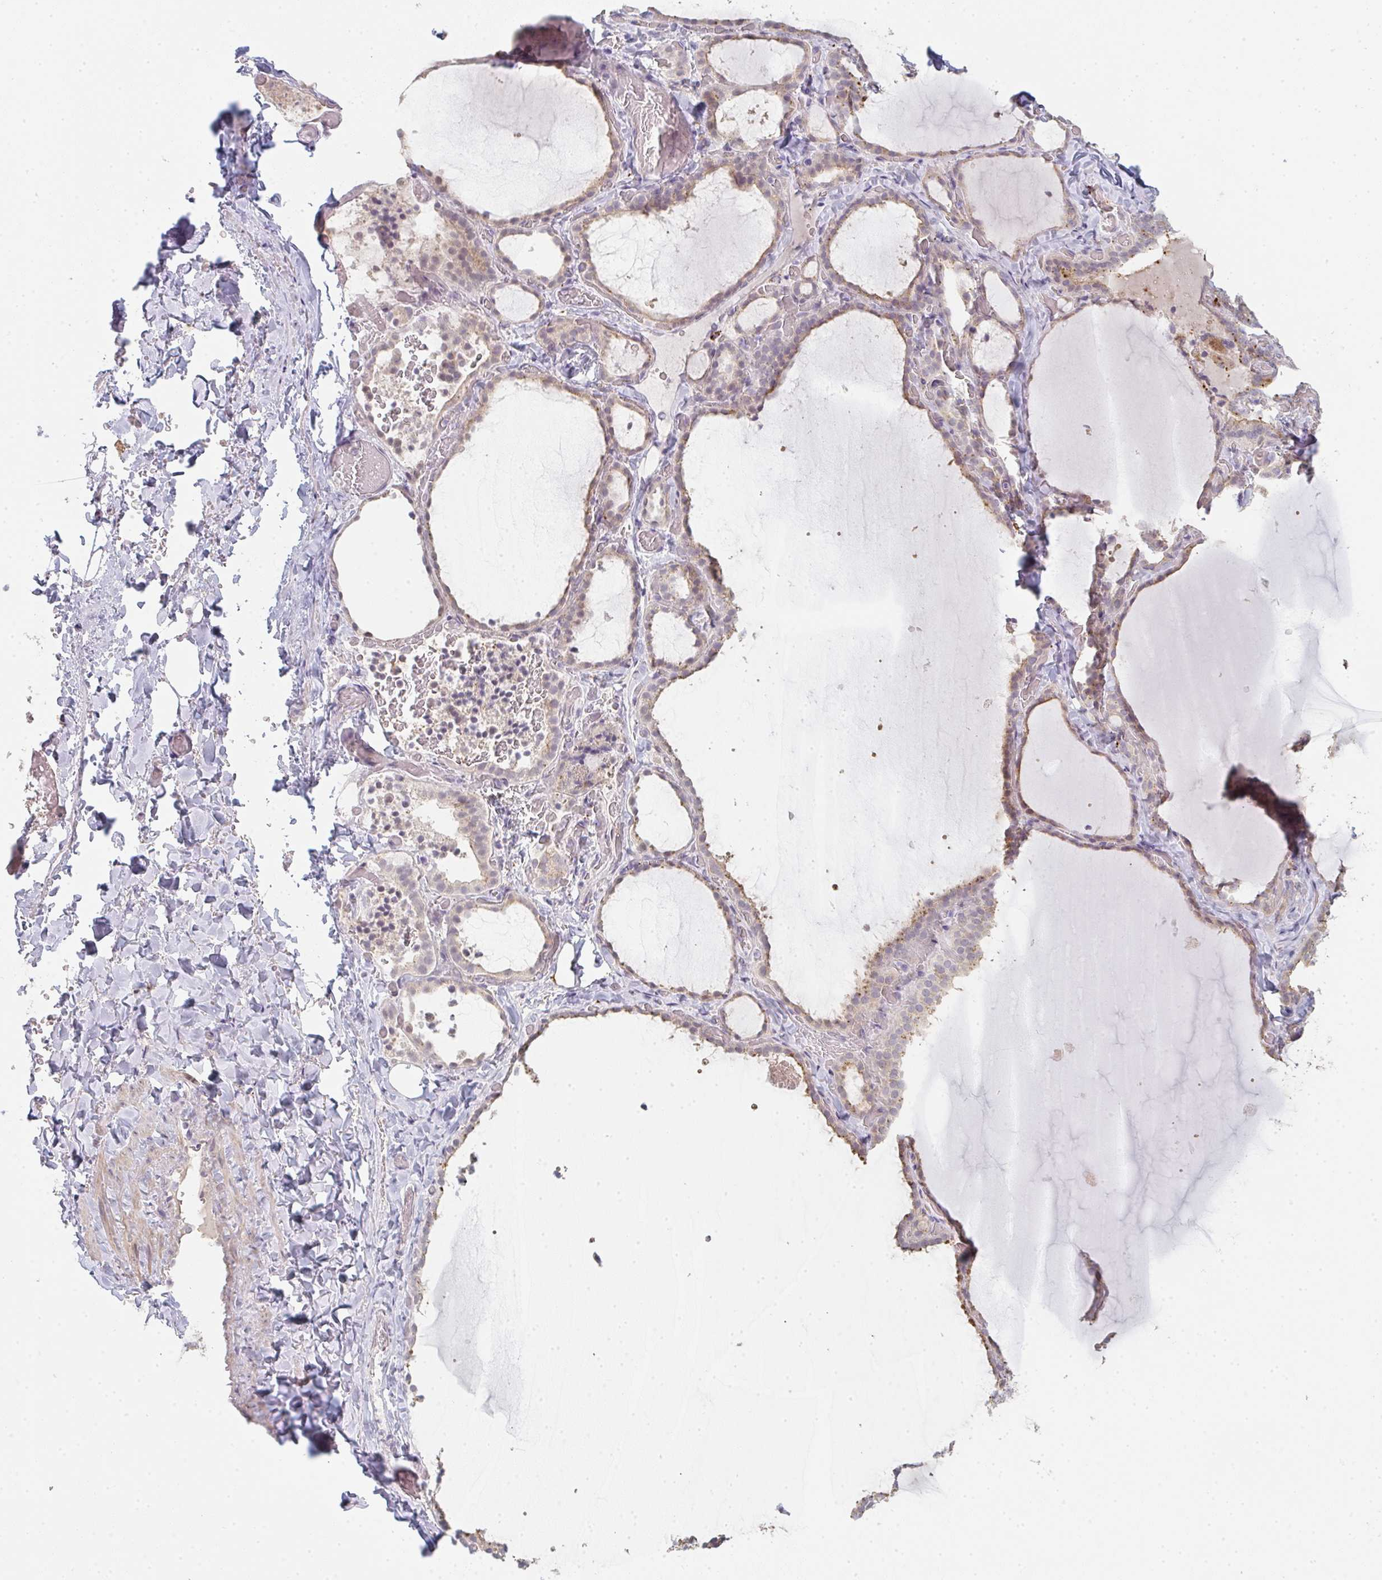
{"staining": {"intensity": "weak", "quantity": ">75%", "location": "cytoplasmic/membranous"}, "tissue": "thyroid gland", "cell_type": "Glandular cells", "image_type": "normal", "snomed": [{"axis": "morphology", "description": "Normal tissue, NOS"}, {"axis": "topography", "description": "Thyroid gland"}], "caption": "Protein analysis of benign thyroid gland reveals weak cytoplasmic/membranous staining in about >75% of glandular cells. The protein is stained brown, and the nuclei are stained in blue (DAB (3,3'-diaminobenzidine) IHC with brightfield microscopy, high magnification).", "gene": "TMEM237", "patient": {"sex": "female", "age": 22}}